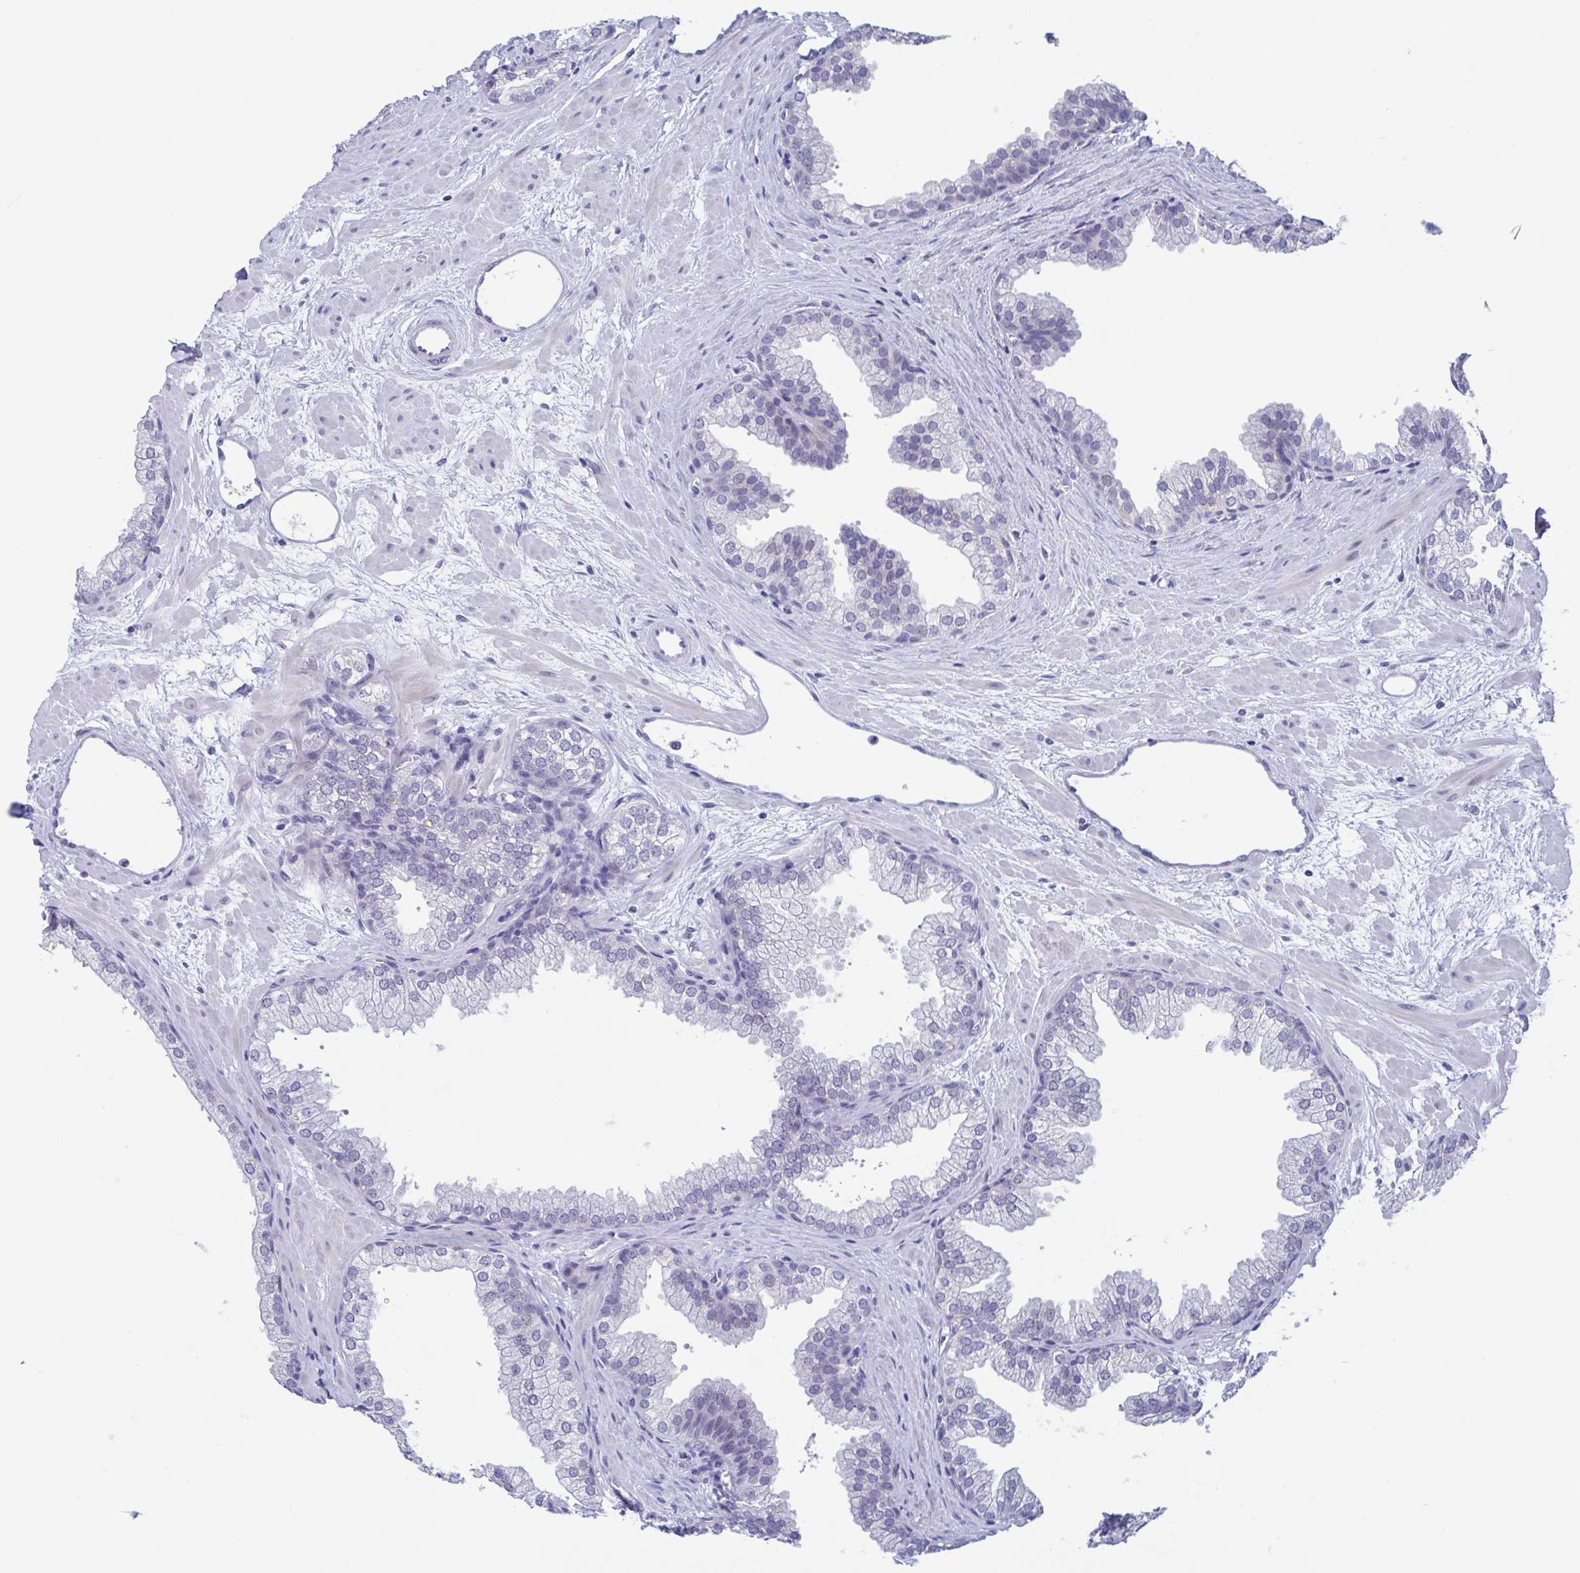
{"staining": {"intensity": "negative", "quantity": "none", "location": "none"}, "tissue": "prostate", "cell_type": "Glandular cells", "image_type": "normal", "snomed": [{"axis": "morphology", "description": "Normal tissue, NOS"}, {"axis": "topography", "description": "Prostate"}], "caption": "A micrograph of prostate stained for a protein demonstrates no brown staining in glandular cells.", "gene": "PERM1", "patient": {"sex": "male", "age": 37}}